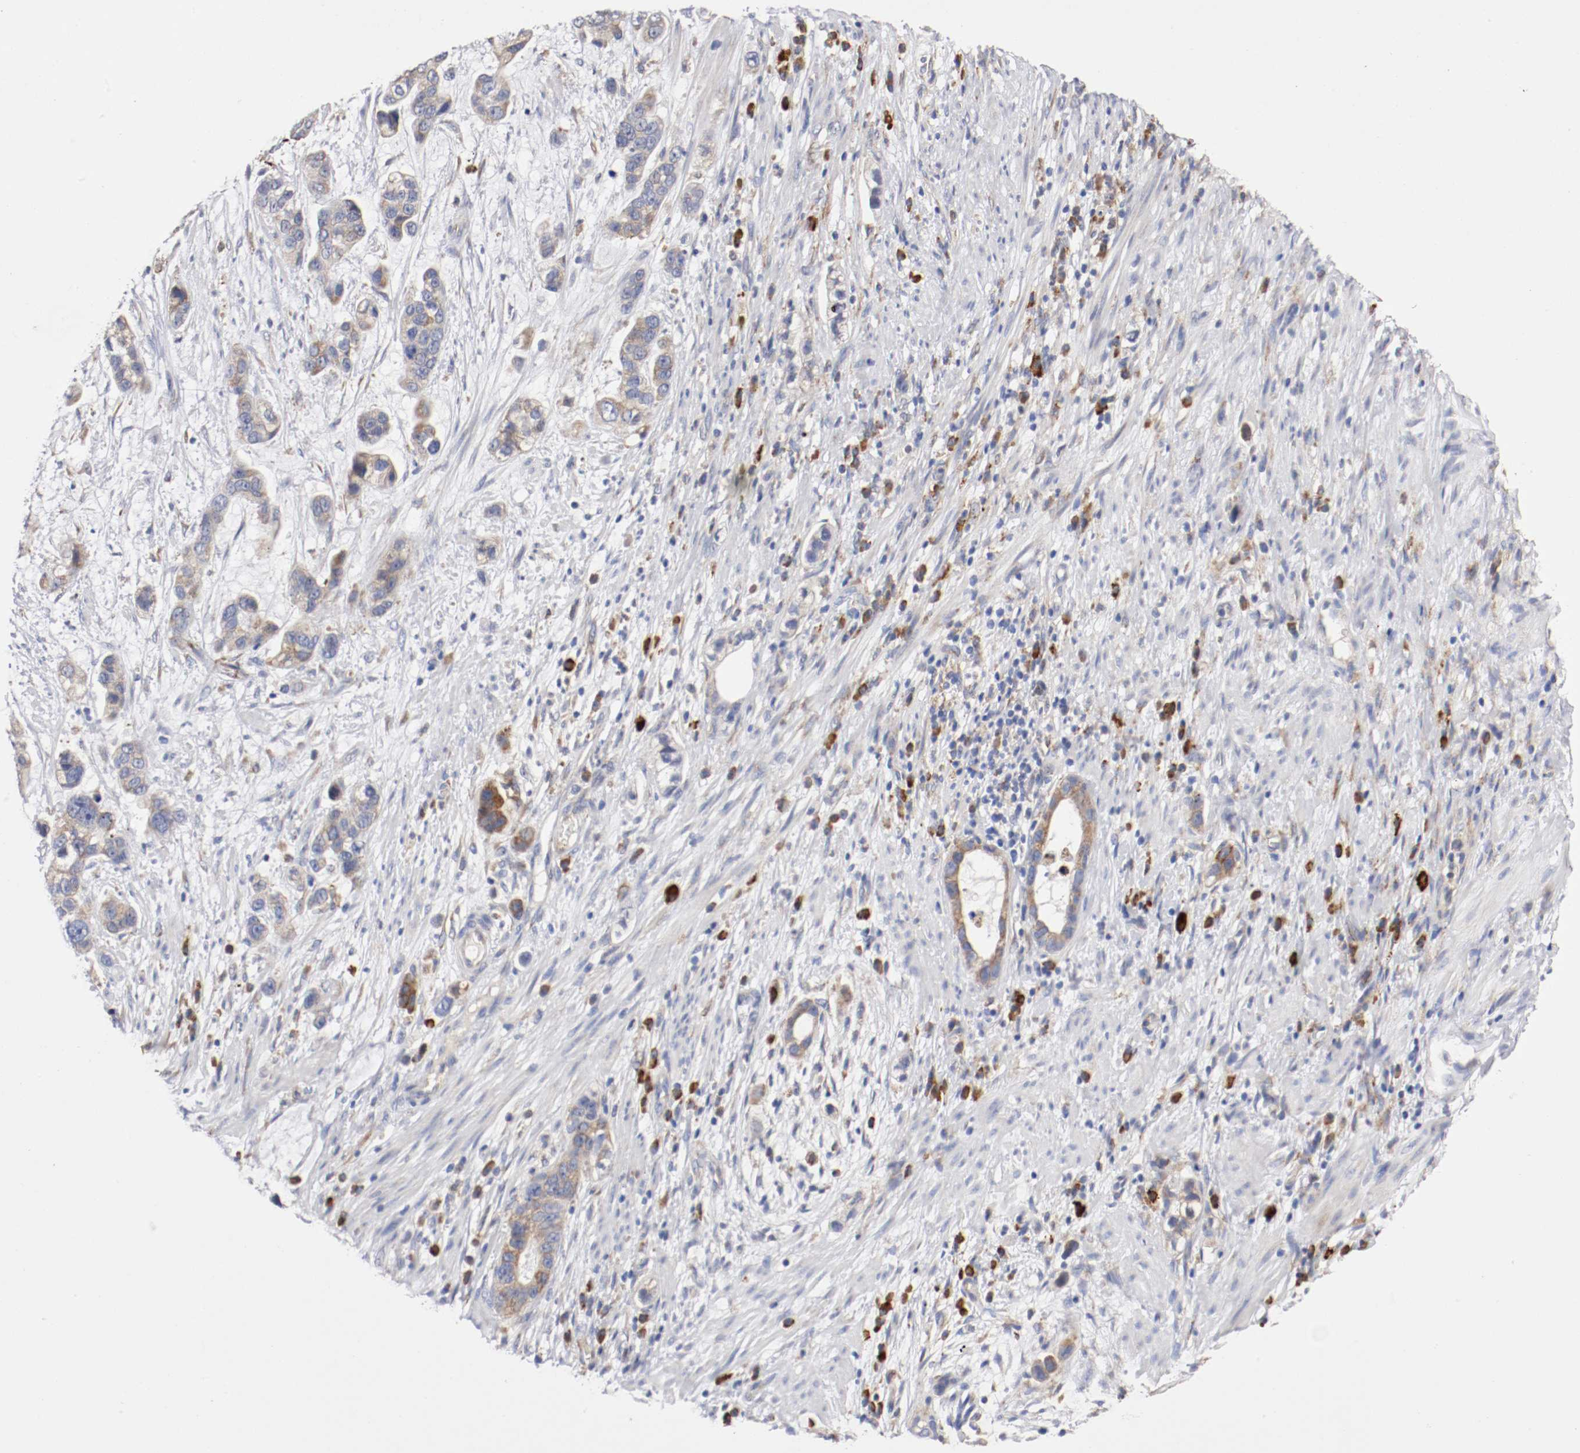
{"staining": {"intensity": "strong", "quantity": ">75%", "location": "cytoplasmic/membranous"}, "tissue": "stomach cancer", "cell_type": "Tumor cells", "image_type": "cancer", "snomed": [{"axis": "morphology", "description": "Adenocarcinoma, NOS"}, {"axis": "topography", "description": "Stomach, lower"}], "caption": "Immunohistochemistry (IHC) staining of adenocarcinoma (stomach), which reveals high levels of strong cytoplasmic/membranous positivity in approximately >75% of tumor cells indicating strong cytoplasmic/membranous protein positivity. The staining was performed using DAB (brown) for protein detection and nuclei were counterstained in hematoxylin (blue).", "gene": "TRAF2", "patient": {"sex": "female", "age": 93}}